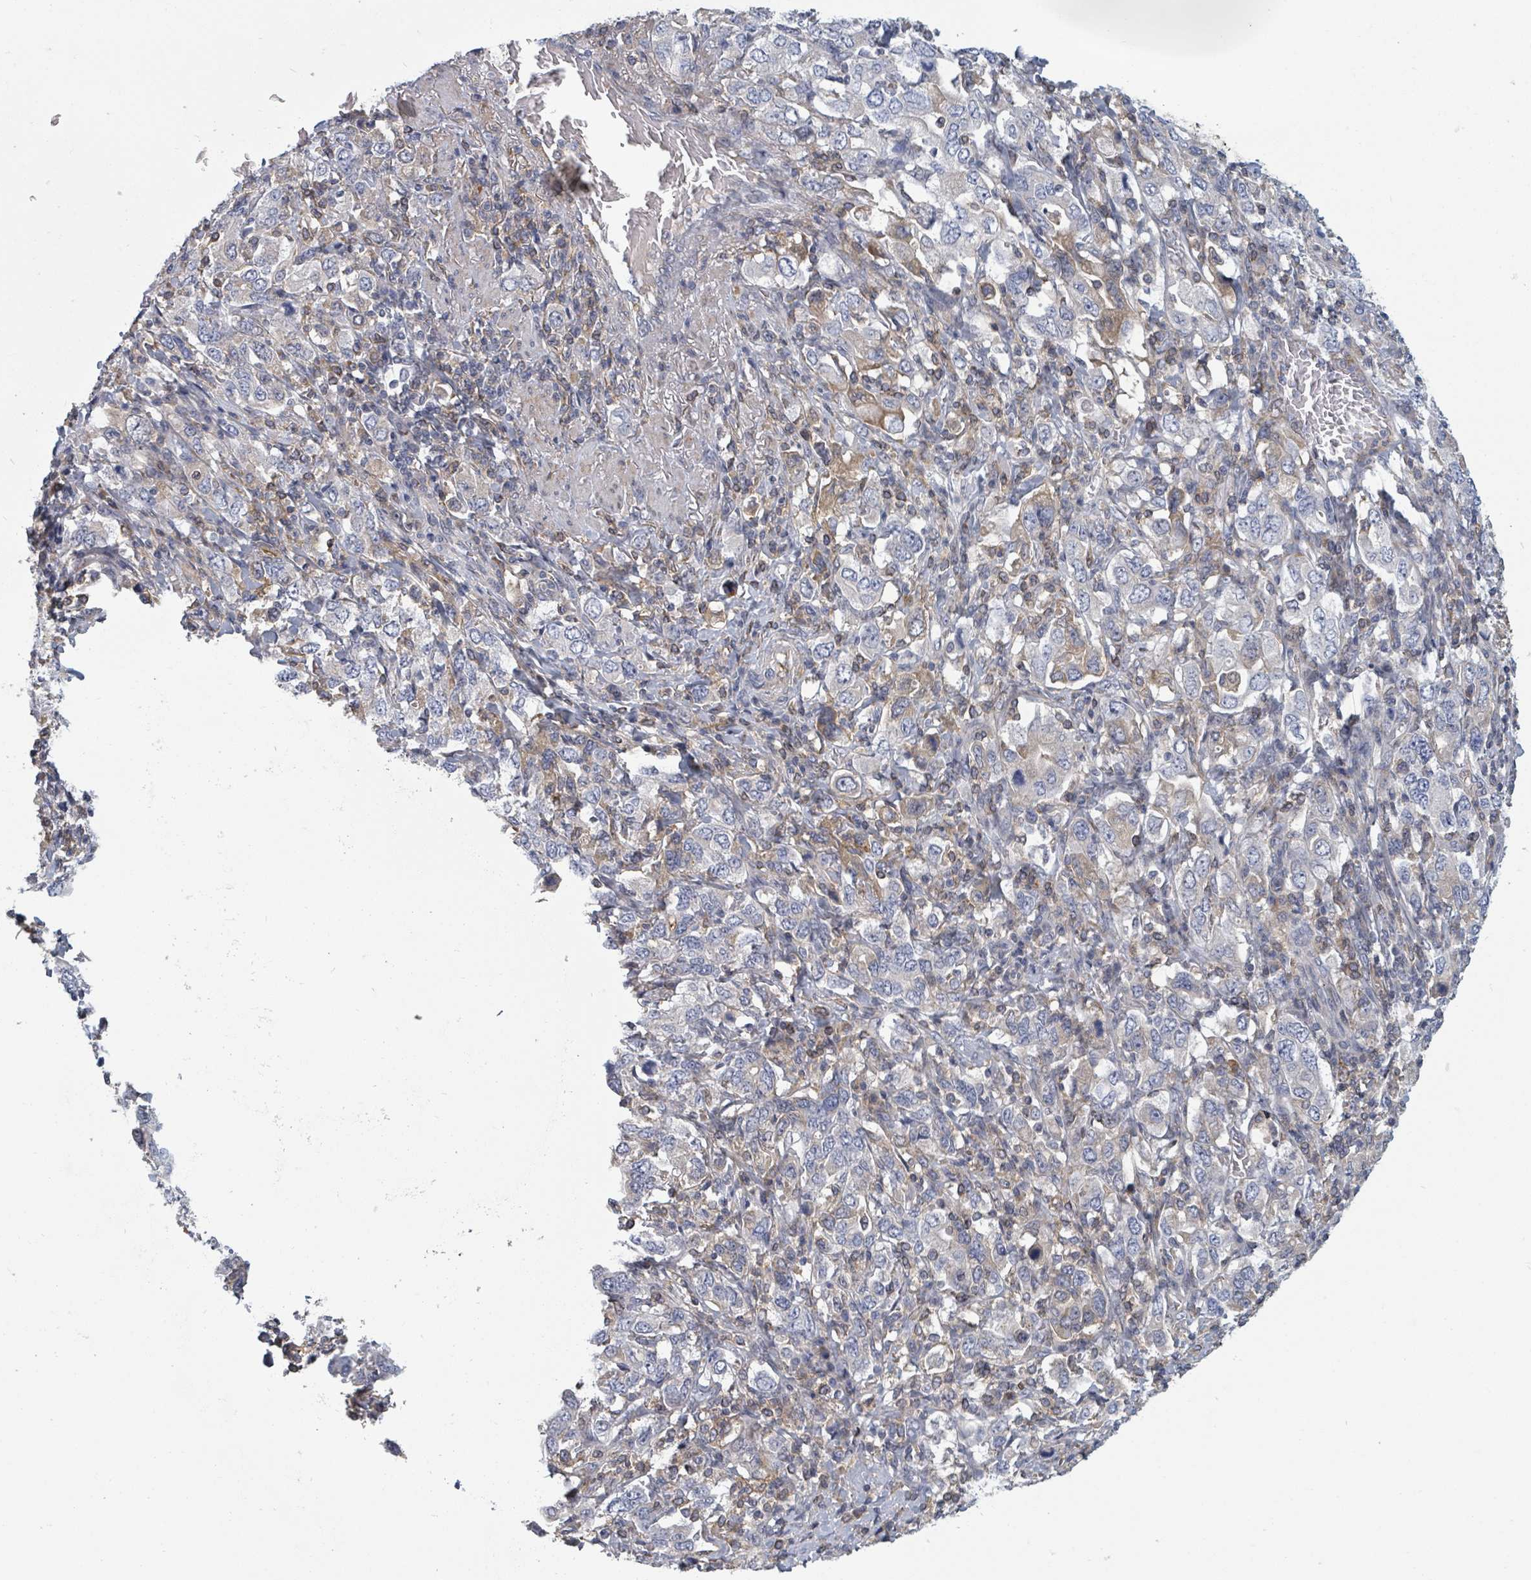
{"staining": {"intensity": "weak", "quantity": "<25%", "location": "cytoplasmic/membranous"}, "tissue": "stomach cancer", "cell_type": "Tumor cells", "image_type": "cancer", "snomed": [{"axis": "morphology", "description": "Adenocarcinoma, NOS"}, {"axis": "topography", "description": "Stomach, upper"}, {"axis": "topography", "description": "Stomach"}], "caption": "DAB (3,3'-diaminobenzidine) immunohistochemical staining of human stomach cancer (adenocarcinoma) exhibits no significant expression in tumor cells.", "gene": "GABBR1", "patient": {"sex": "male", "age": 62}}